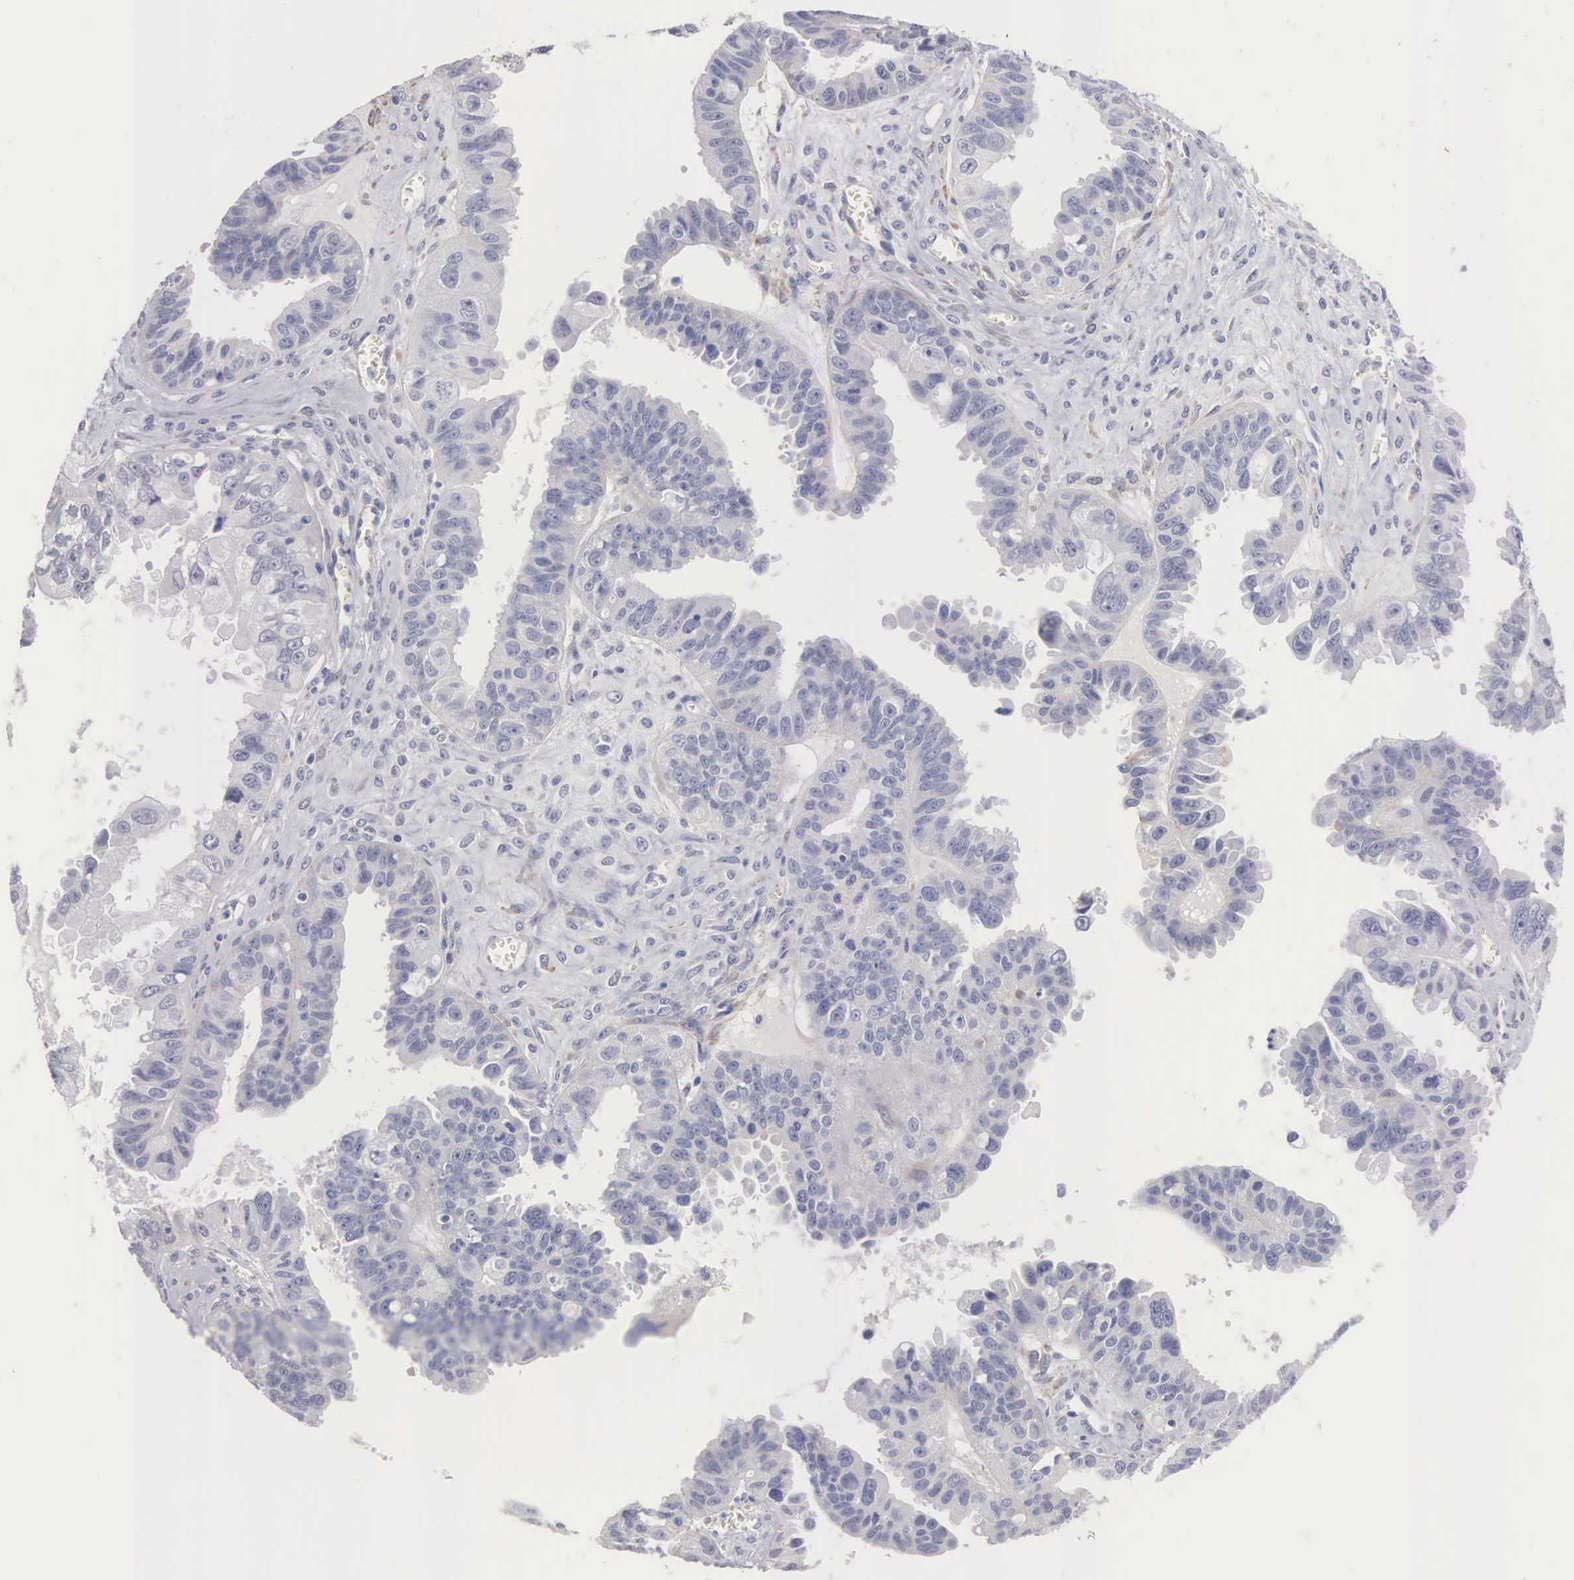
{"staining": {"intensity": "negative", "quantity": "none", "location": "none"}, "tissue": "ovarian cancer", "cell_type": "Tumor cells", "image_type": "cancer", "snomed": [{"axis": "morphology", "description": "Carcinoma, endometroid"}, {"axis": "topography", "description": "Ovary"}], "caption": "This is an immunohistochemistry photomicrograph of human ovarian endometroid carcinoma. There is no staining in tumor cells.", "gene": "ELFN2", "patient": {"sex": "female", "age": 85}}